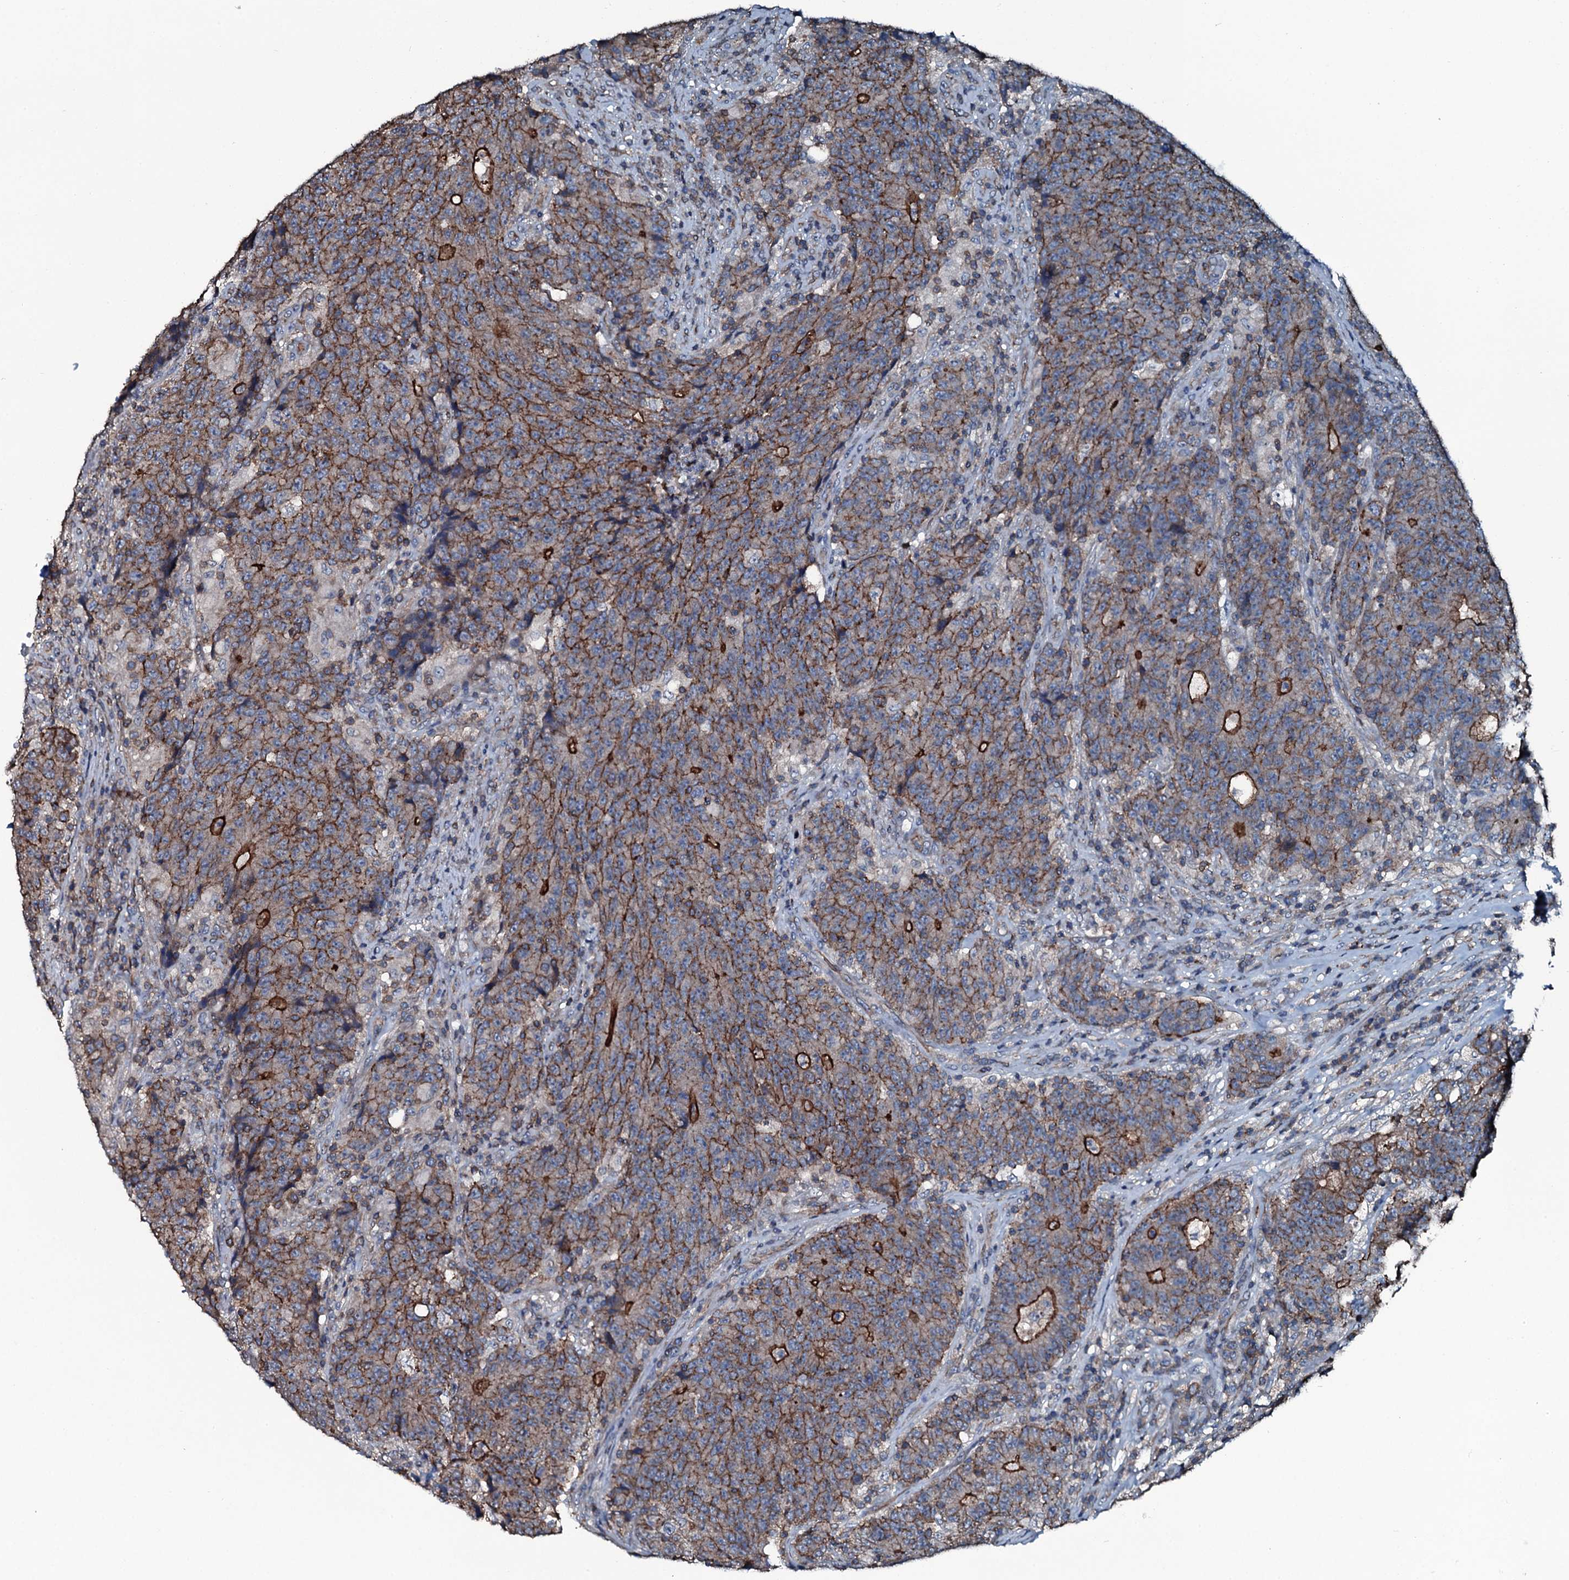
{"staining": {"intensity": "moderate", "quantity": "25%-75%", "location": "cytoplasmic/membranous"}, "tissue": "colorectal cancer", "cell_type": "Tumor cells", "image_type": "cancer", "snomed": [{"axis": "morphology", "description": "Adenocarcinoma, NOS"}, {"axis": "topography", "description": "Colon"}], "caption": "Brown immunohistochemical staining in colorectal cancer displays moderate cytoplasmic/membranous positivity in about 25%-75% of tumor cells. Using DAB (brown) and hematoxylin (blue) stains, captured at high magnification using brightfield microscopy.", "gene": "SLC25A38", "patient": {"sex": "female", "age": 75}}